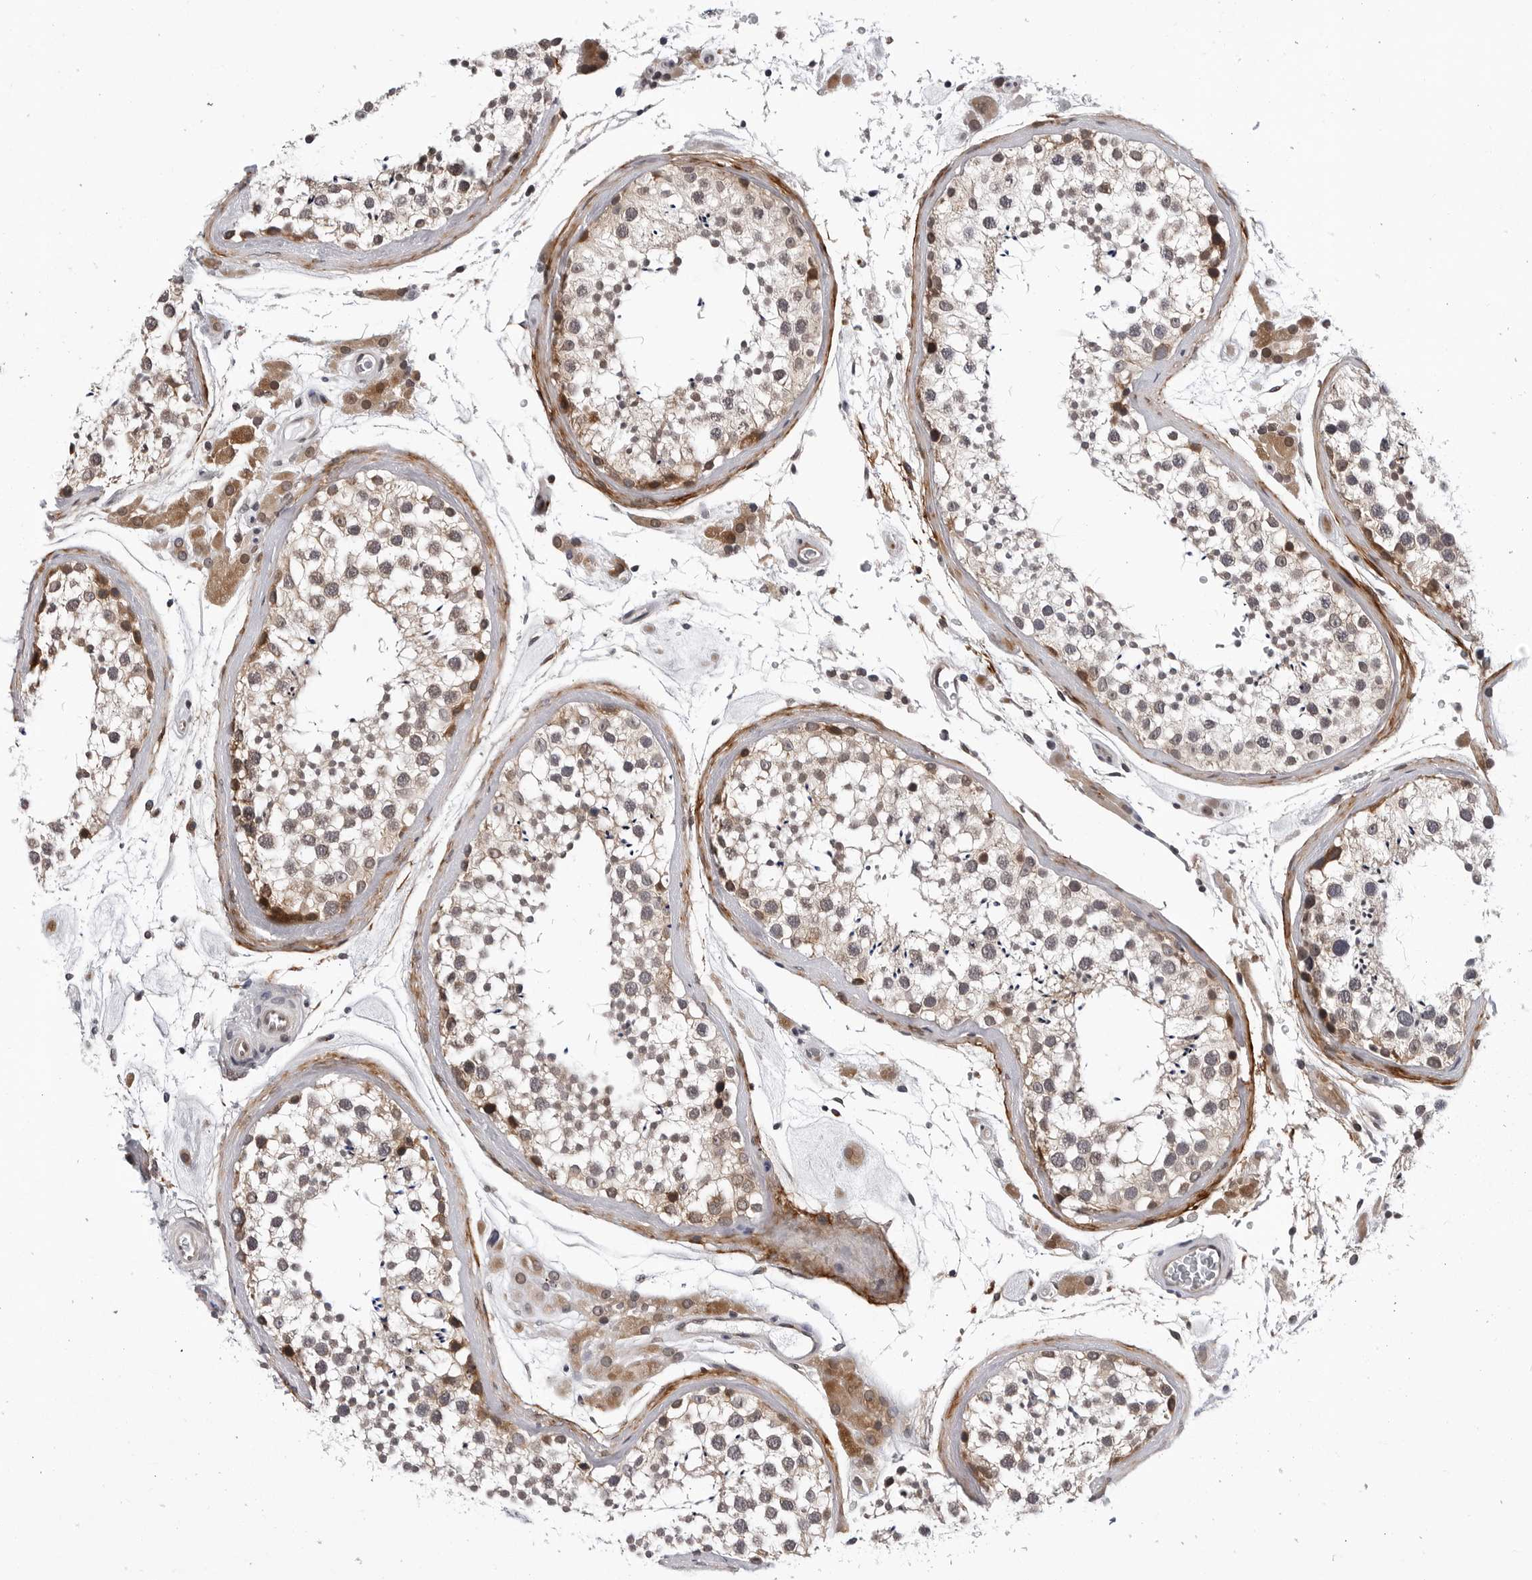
{"staining": {"intensity": "moderate", "quantity": ">75%", "location": "cytoplasmic/membranous"}, "tissue": "testis", "cell_type": "Cells in seminiferous ducts", "image_type": "normal", "snomed": [{"axis": "morphology", "description": "Normal tissue, NOS"}, {"axis": "topography", "description": "Testis"}], "caption": "Moderate cytoplasmic/membranous staining for a protein is present in about >75% of cells in seminiferous ducts of unremarkable testis using immunohistochemistry.", "gene": "KIAA1614", "patient": {"sex": "male", "age": 46}}